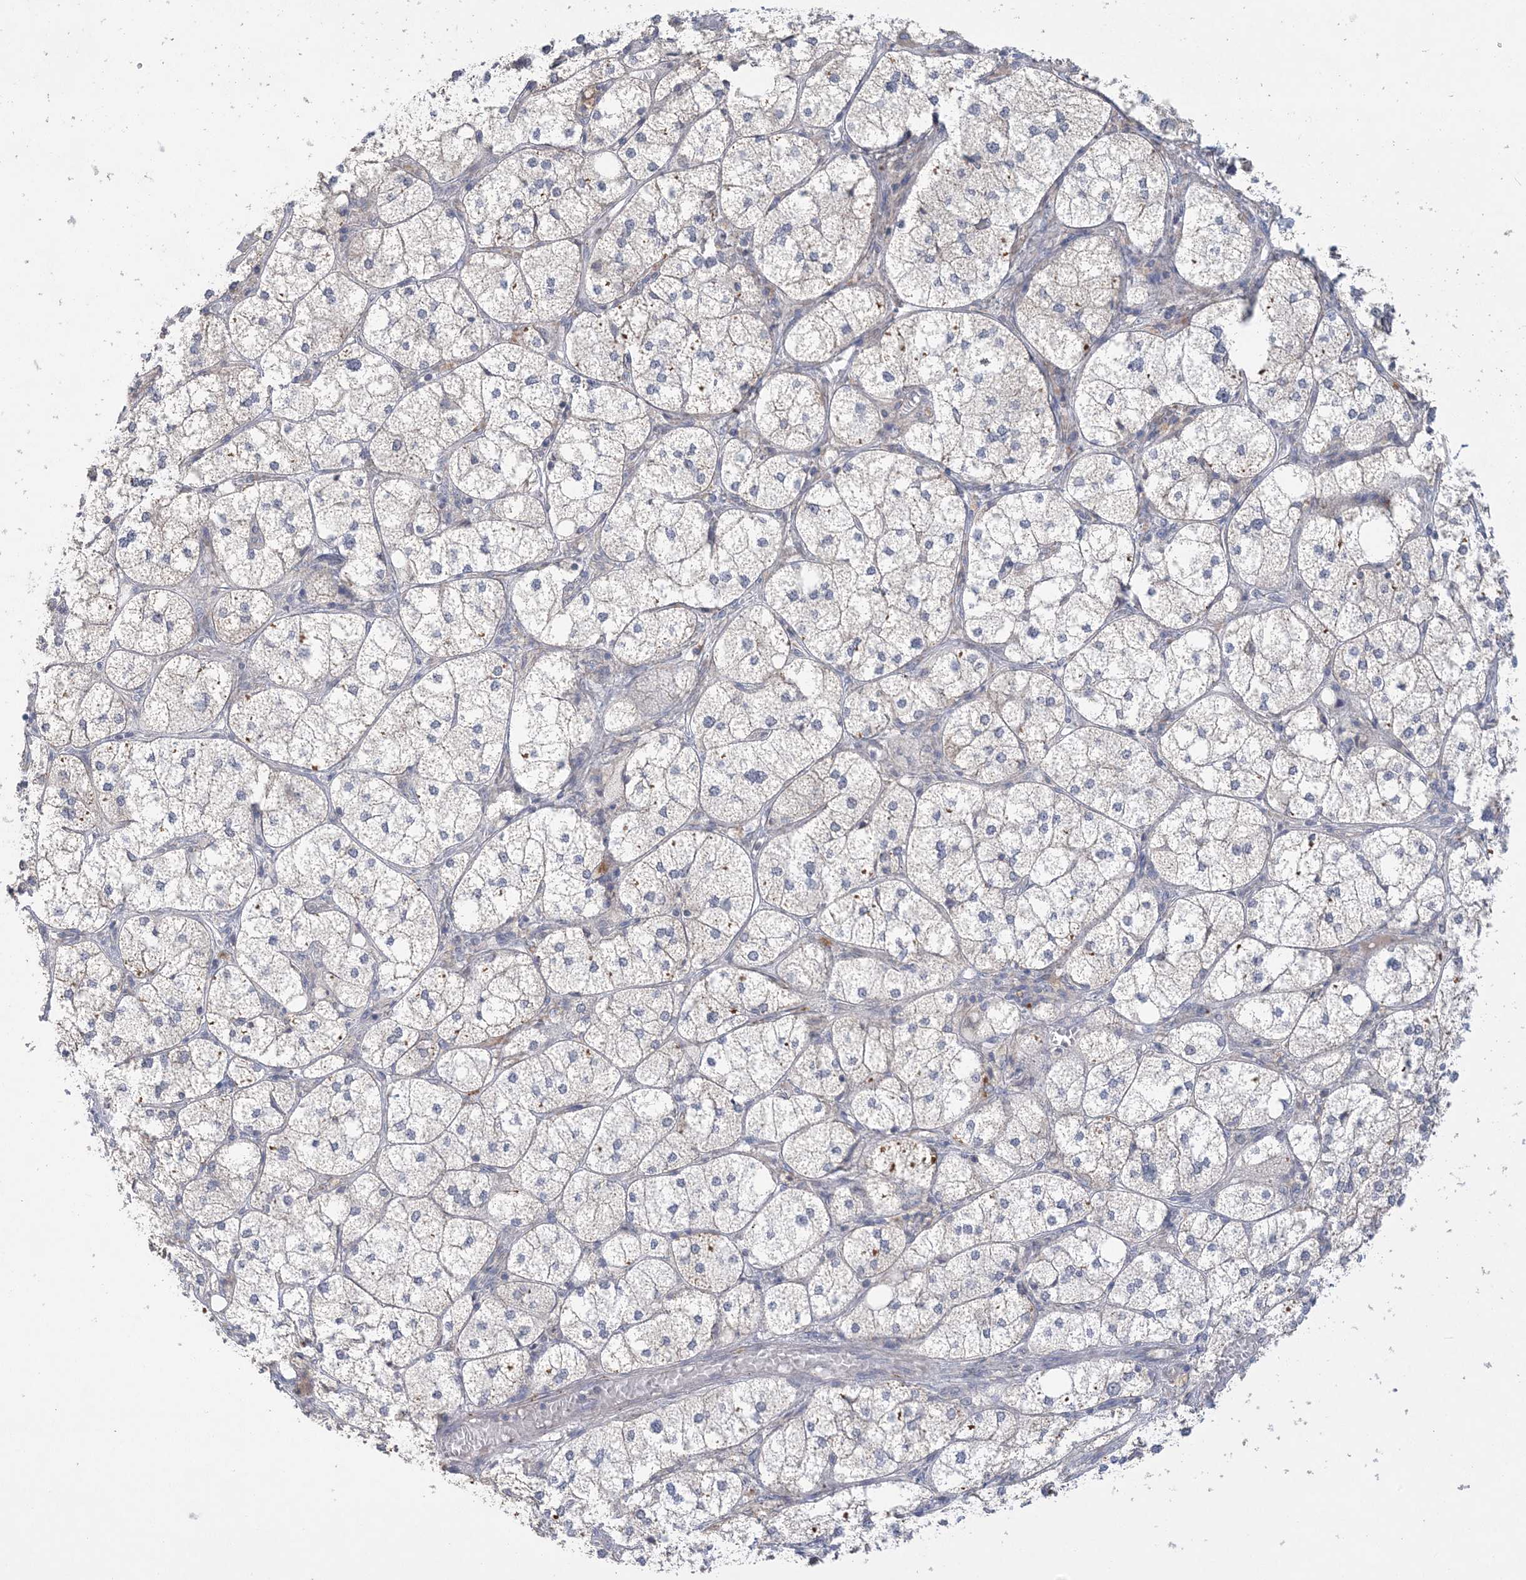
{"staining": {"intensity": "strong", "quantity": "<25%", "location": "nuclear"}, "tissue": "adrenal gland", "cell_type": "Glandular cells", "image_type": "normal", "snomed": [{"axis": "morphology", "description": "Normal tissue, NOS"}, {"axis": "topography", "description": "Adrenal gland"}], "caption": "Immunohistochemical staining of benign adrenal gland reveals medium levels of strong nuclear expression in about <25% of glandular cells.", "gene": "TRMT10C", "patient": {"sex": "female", "age": 61}}